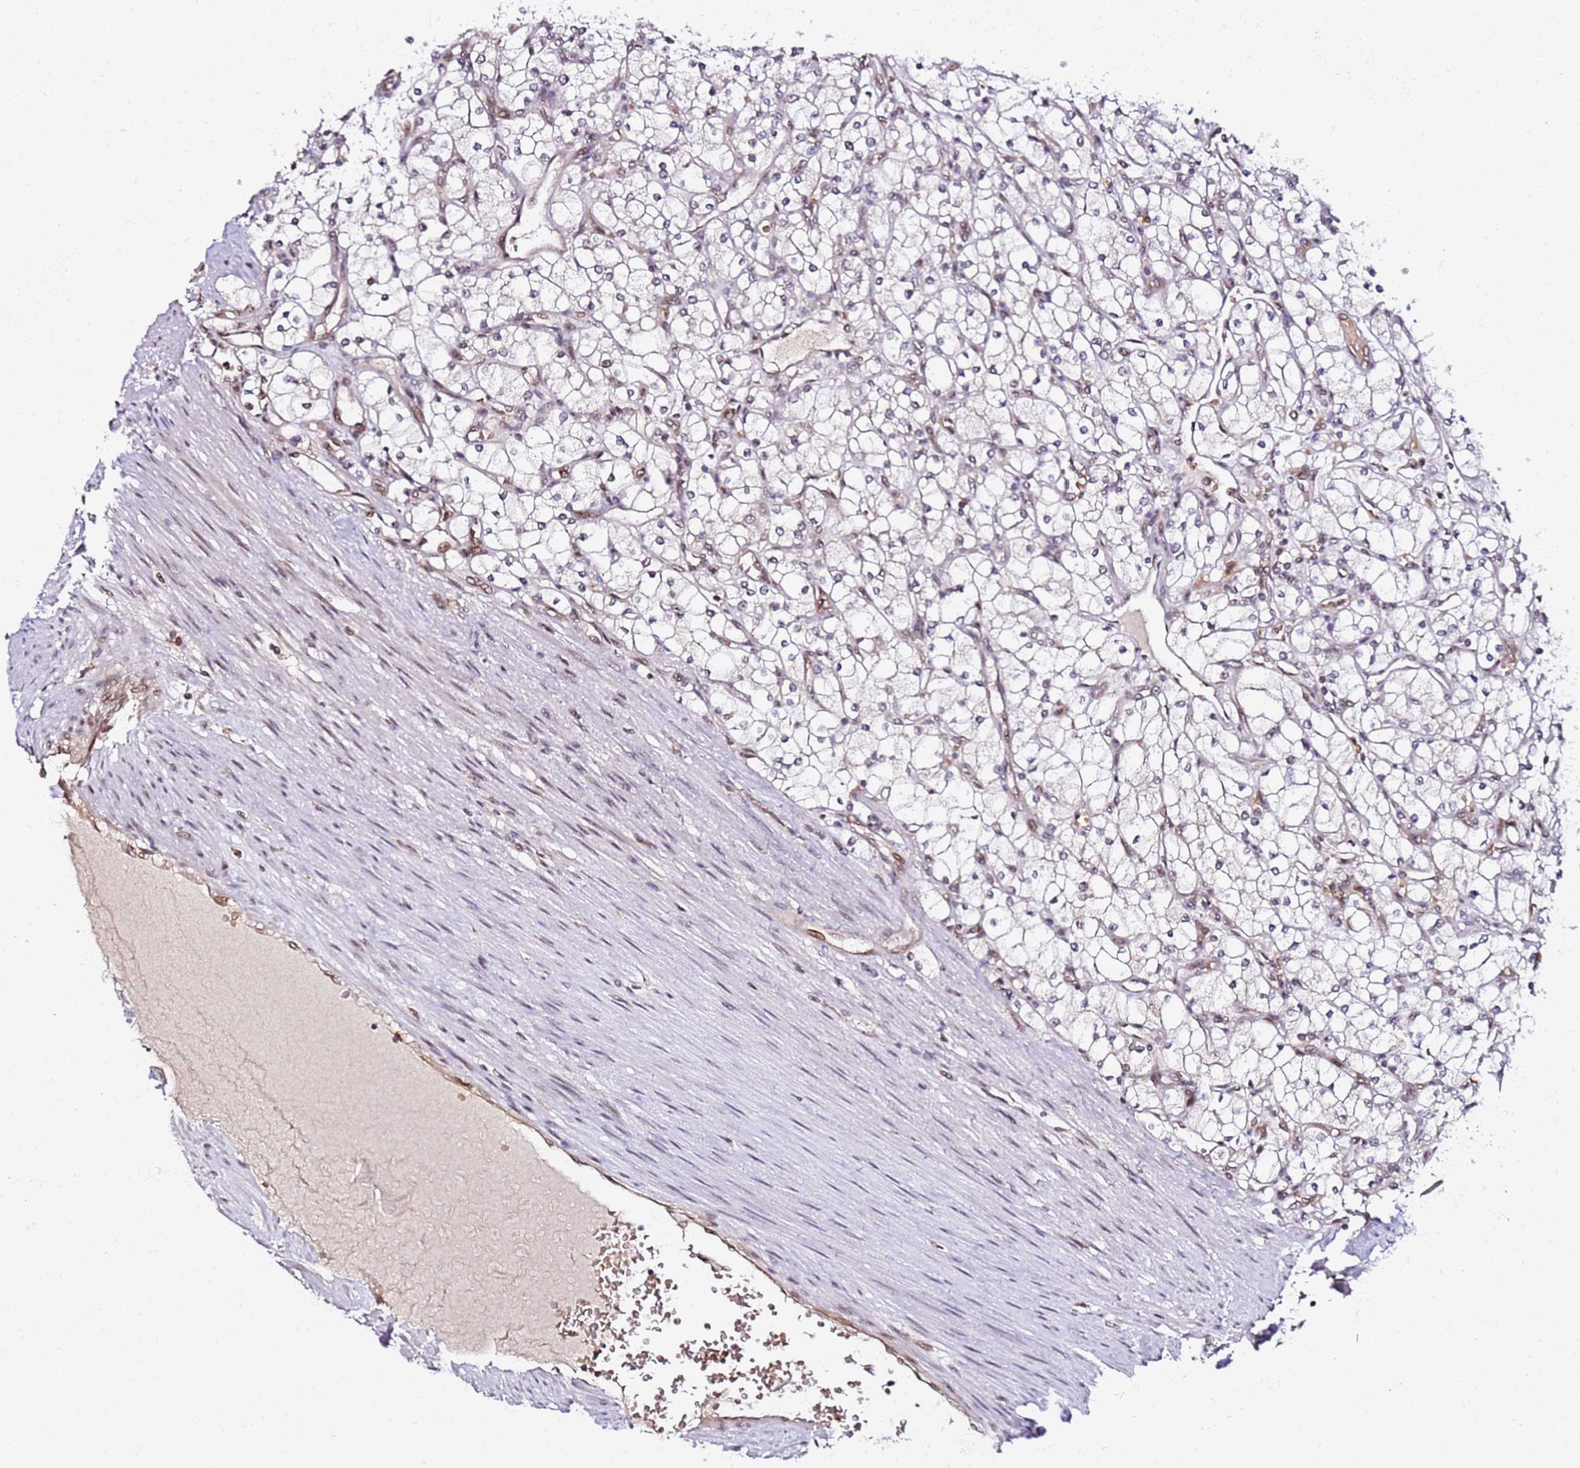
{"staining": {"intensity": "negative", "quantity": "none", "location": "none"}, "tissue": "renal cancer", "cell_type": "Tumor cells", "image_type": "cancer", "snomed": [{"axis": "morphology", "description": "Adenocarcinoma, NOS"}, {"axis": "topography", "description": "Kidney"}], "caption": "A histopathology image of human adenocarcinoma (renal) is negative for staining in tumor cells. (DAB (3,3'-diaminobenzidine) immunohistochemistry (IHC) with hematoxylin counter stain).", "gene": "RGS18", "patient": {"sex": "male", "age": 80}}